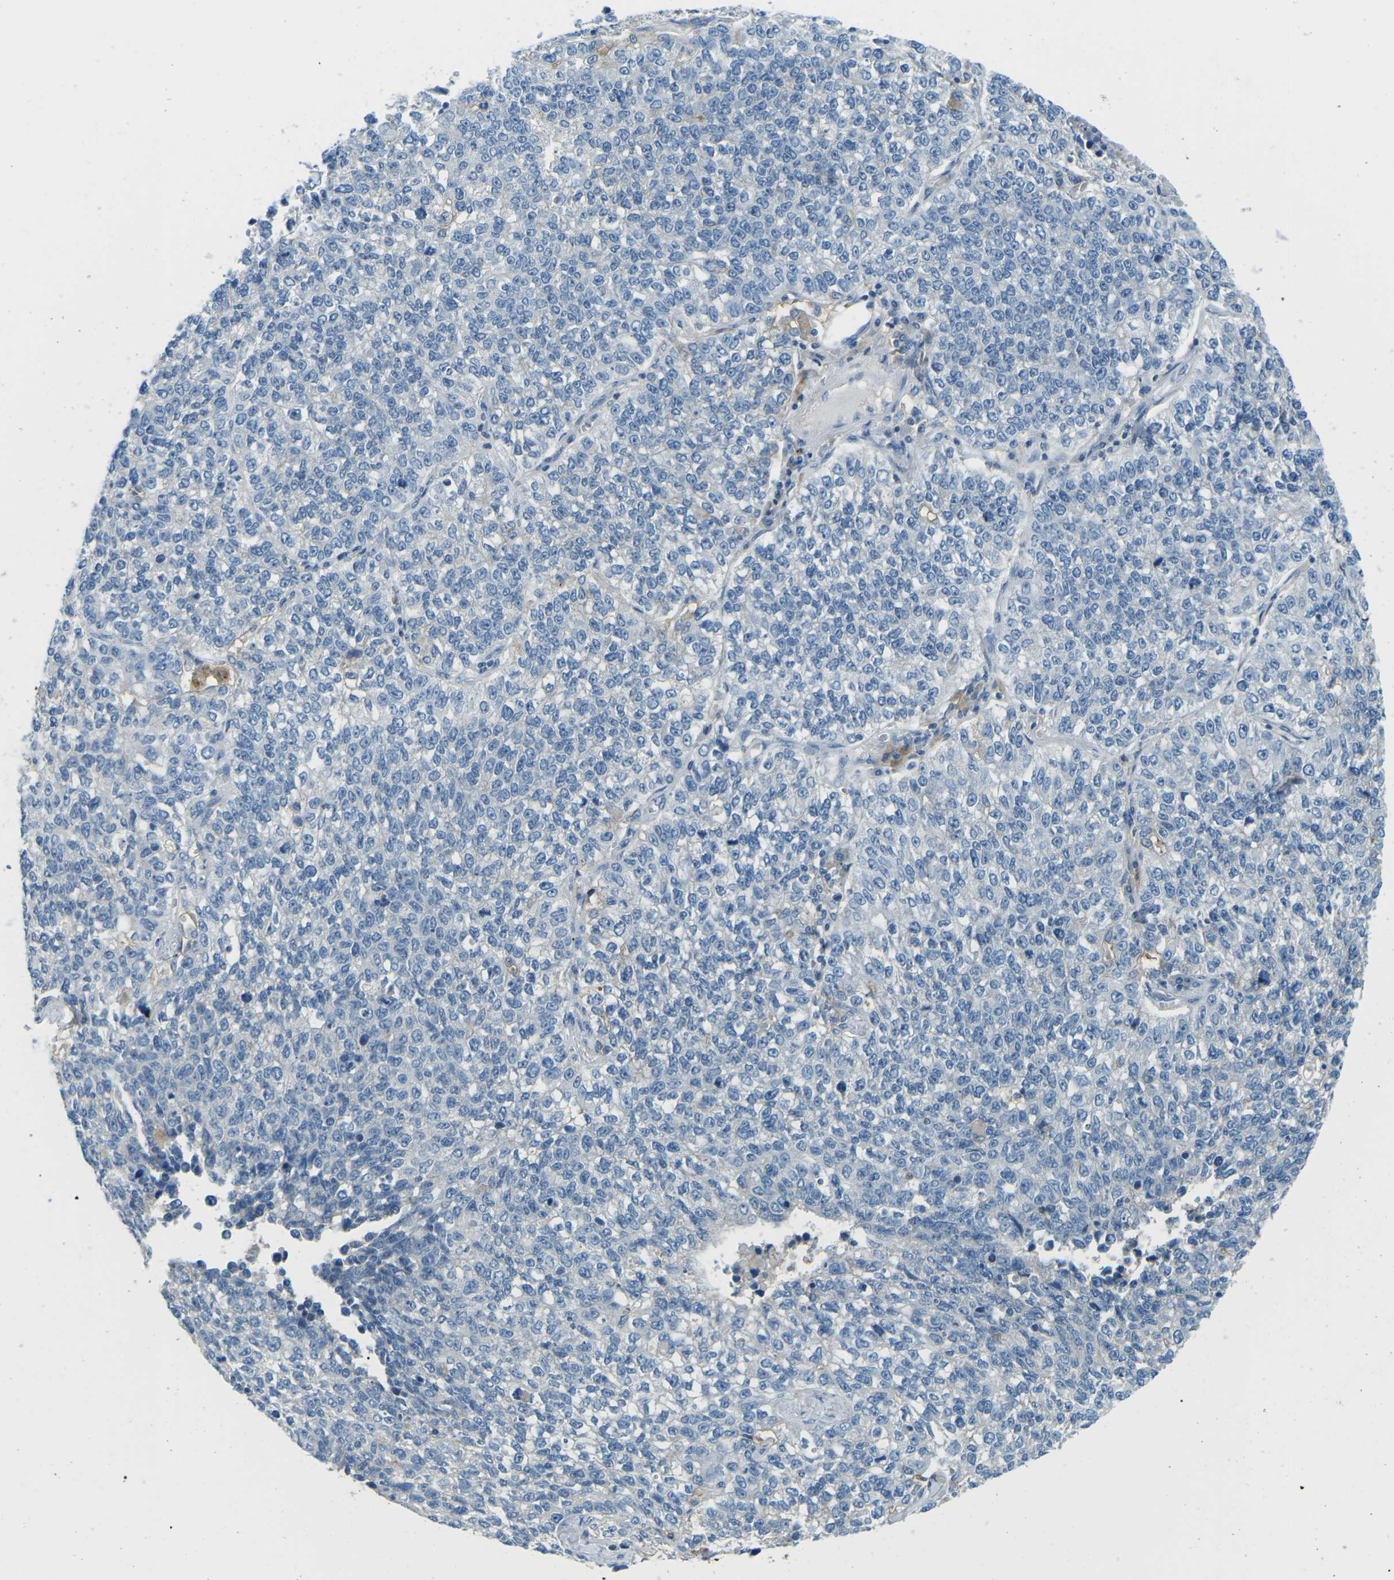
{"staining": {"intensity": "negative", "quantity": "none", "location": "none"}, "tissue": "lung cancer", "cell_type": "Tumor cells", "image_type": "cancer", "snomed": [{"axis": "morphology", "description": "Adenocarcinoma, NOS"}, {"axis": "topography", "description": "Lung"}], "caption": "Immunohistochemical staining of lung adenocarcinoma displays no significant staining in tumor cells. (DAB (3,3'-diaminobenzidine) immunohistochemistry visualized using brightfield microscopy, high magnification).", "gene": "CD47", "patient": {"sex": "male", "age": 49}}